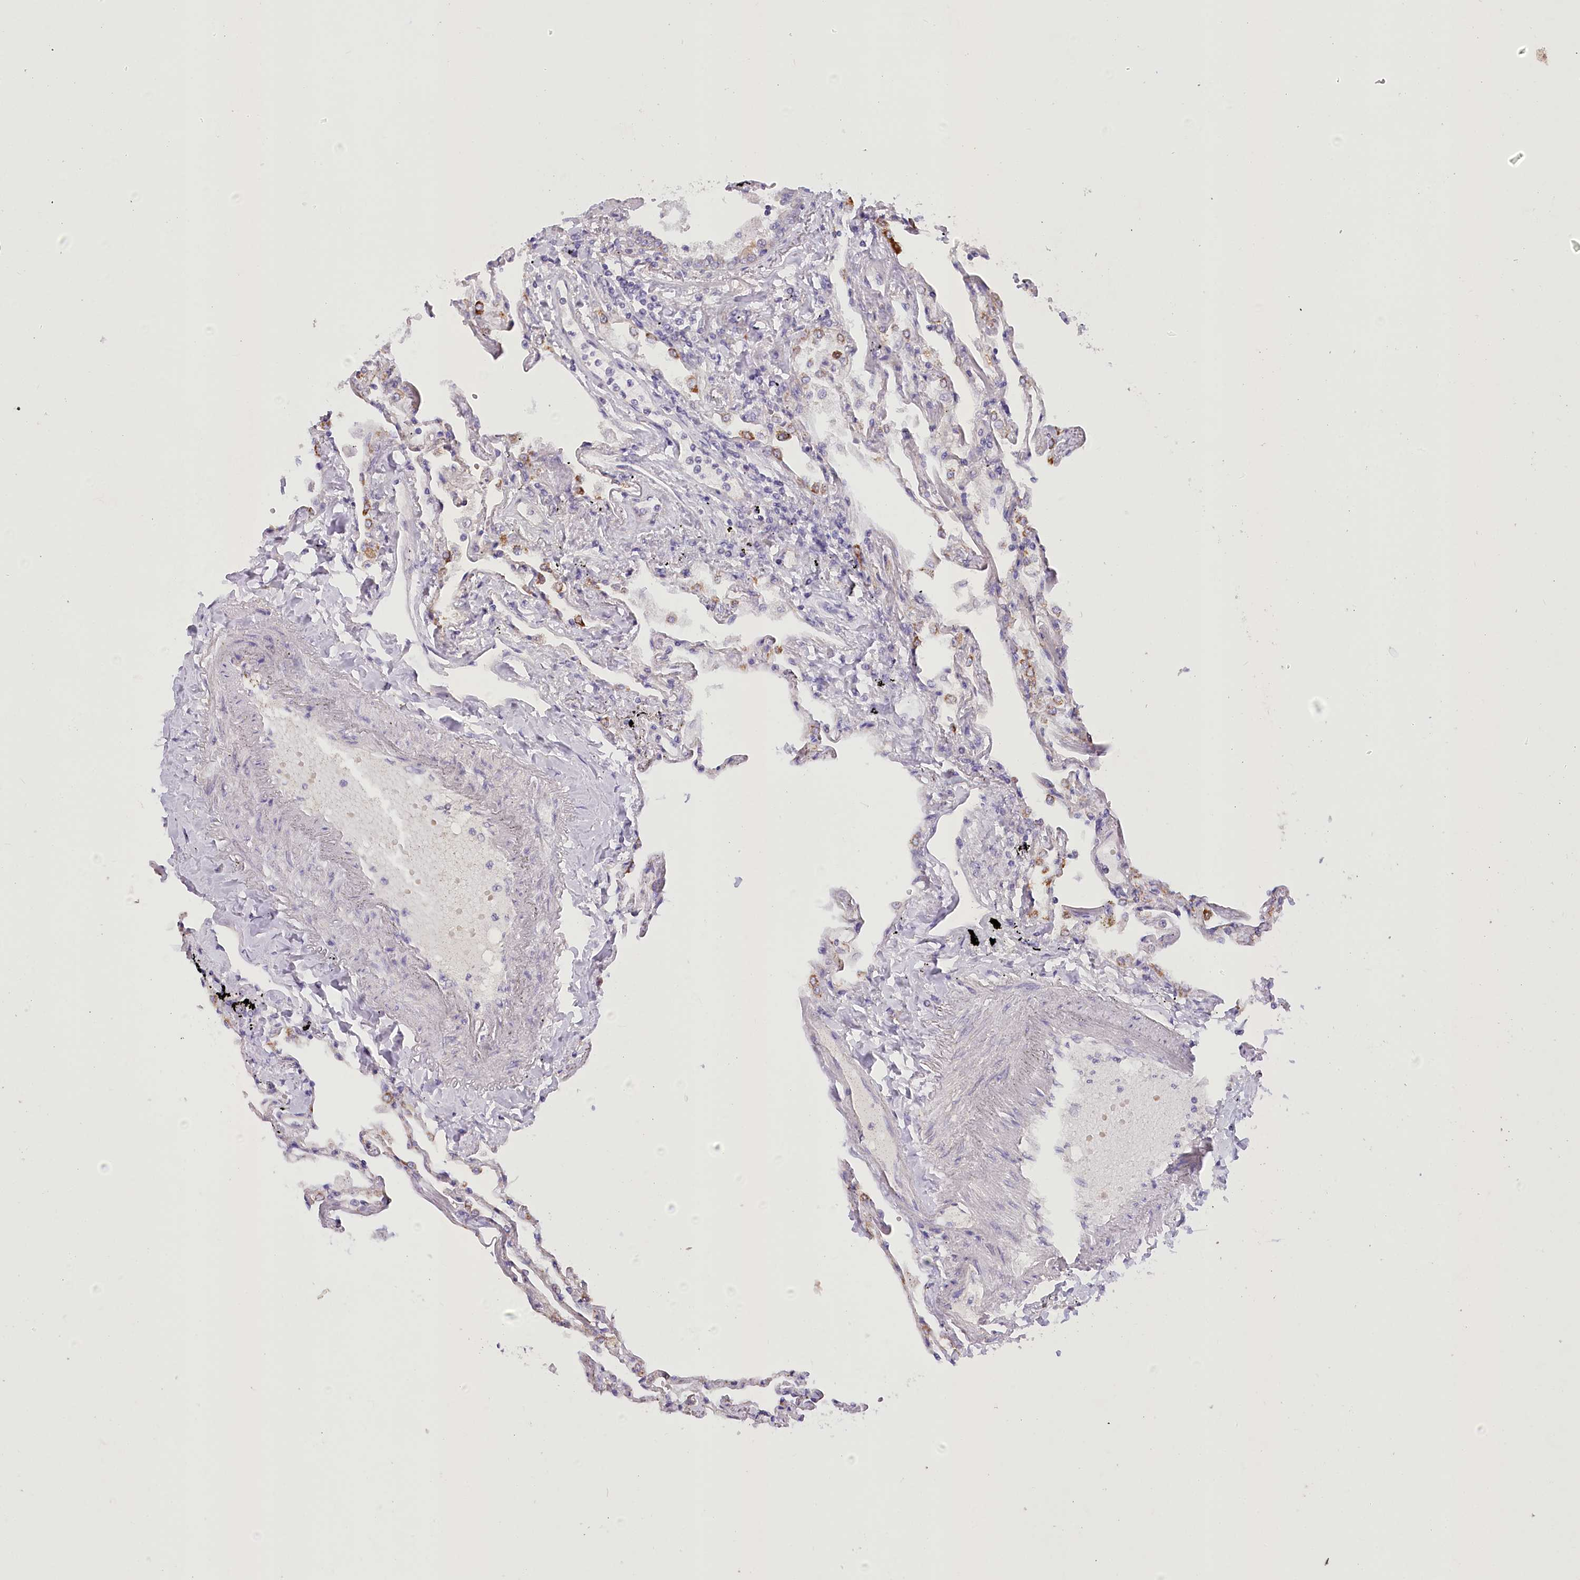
{"staining": {"intensity": "moderate", "quantity": "25%-75%", "location": "cytoplasmic/membranous"}, "tissue": "lung", "cell_type": "Alveolar cells", "image_type": "normal", "snomed": [{"axis": "morphology", "description": "Normal tissue, NOS"}, {"axis": "topography", "description": "Lung"}], "caption": "Moderate cytoplasmic/membranous positivity for a protein is present in approximately 25%-75% of alveolar cells of unremarkable lung using IHC.", "gene": "DCUN1D1", "patient": {"sex": "female", "age": 67}}